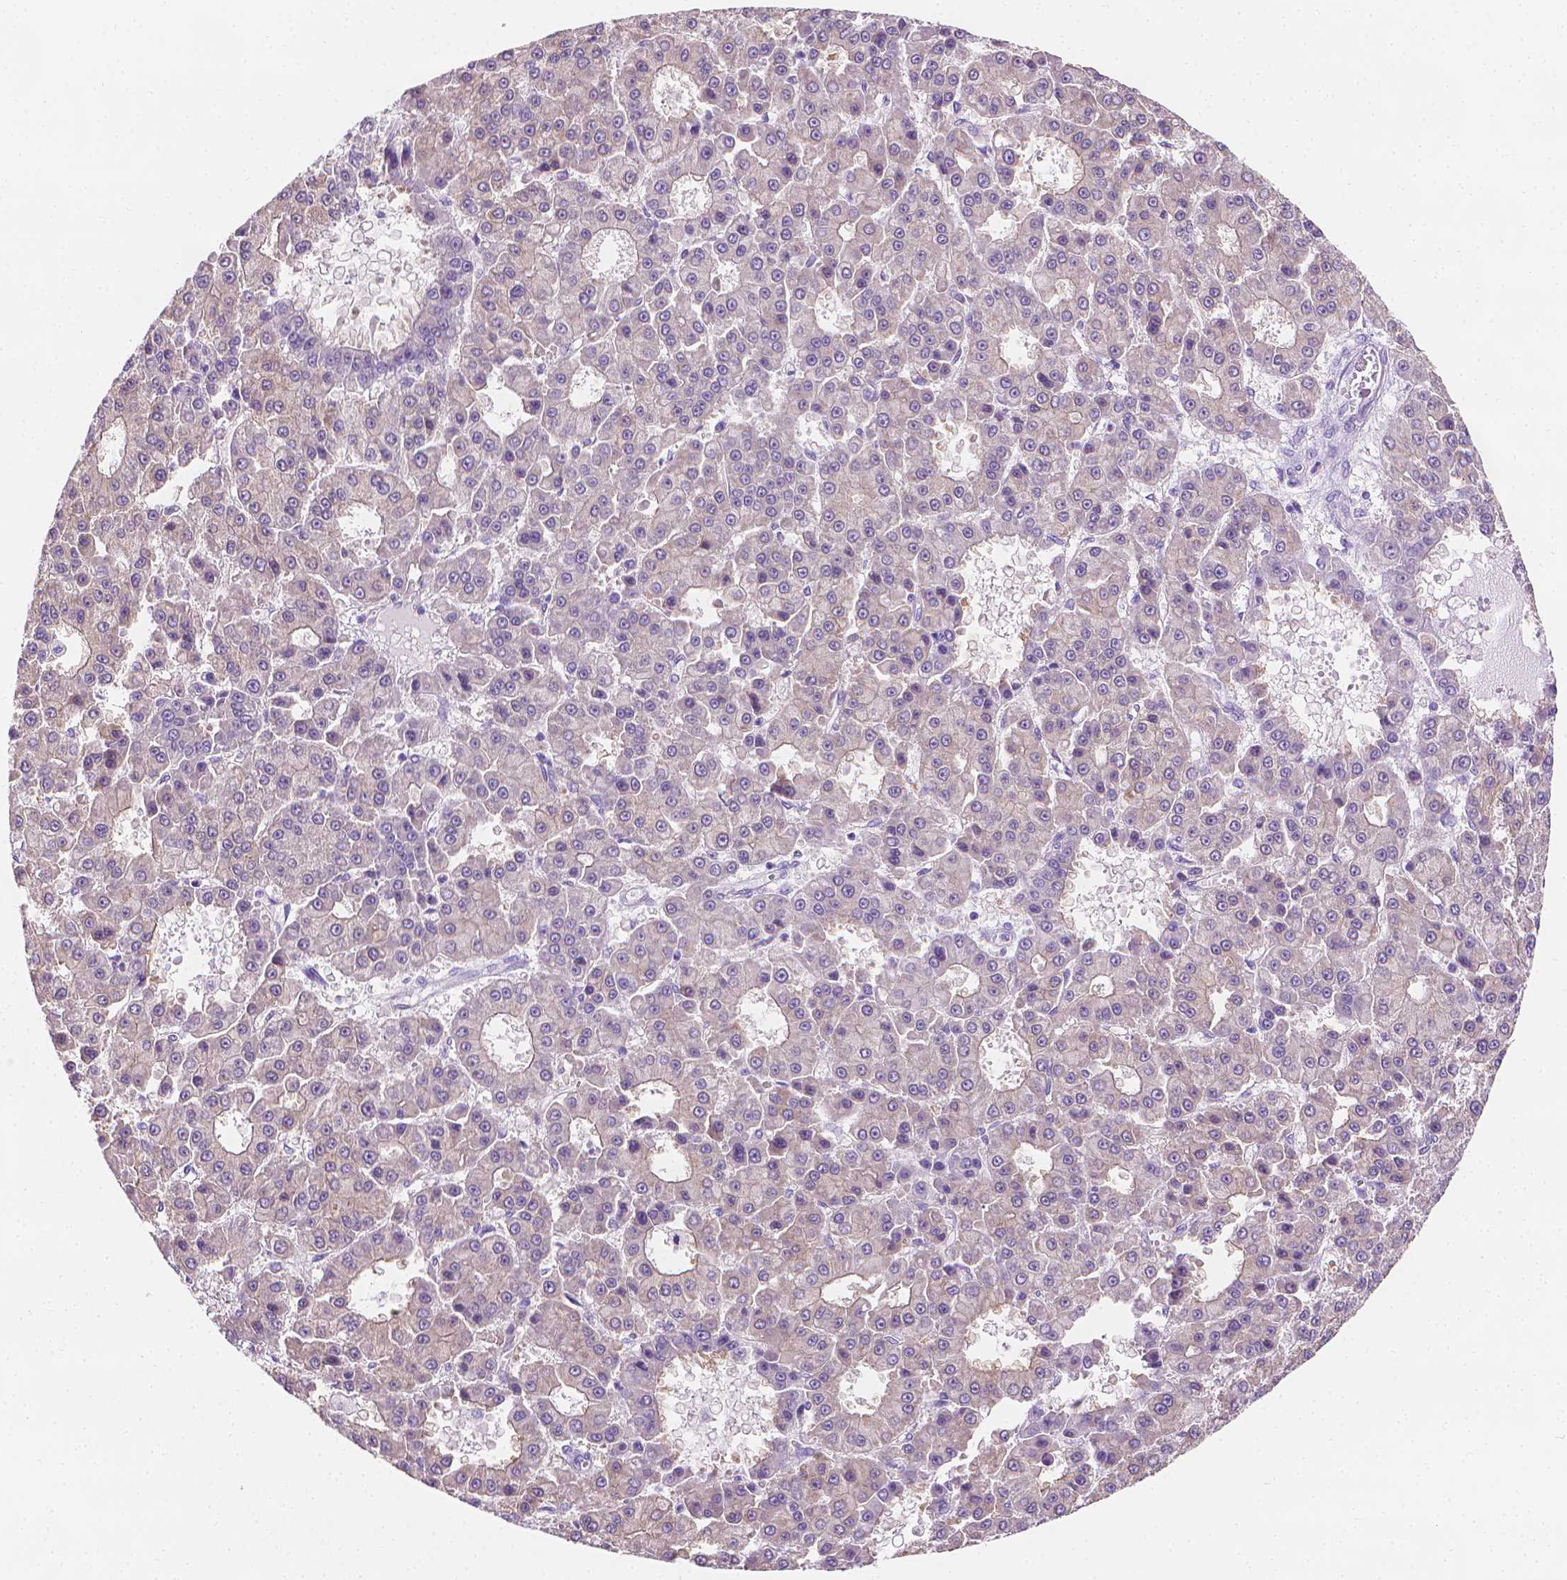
{"staining": {"intensity": "negative", "quantity": "none", "location": "none"}, "tissue": "liver cancer", "cell_type": "Tumor cells", "image_type": "cancer", "snomed": [{"axis": "morphology", "description": "Carcinoma, Hepatocellular, NOS"}, {"axis": "topography", "description": "Liver"}], "caption": "Immunohistochemical staining of human liver hepatocellular carcinoma displays no significant positivity in tumor cells.", "gene": "FASN", "patient": {"sex": "male", "age": 70}}